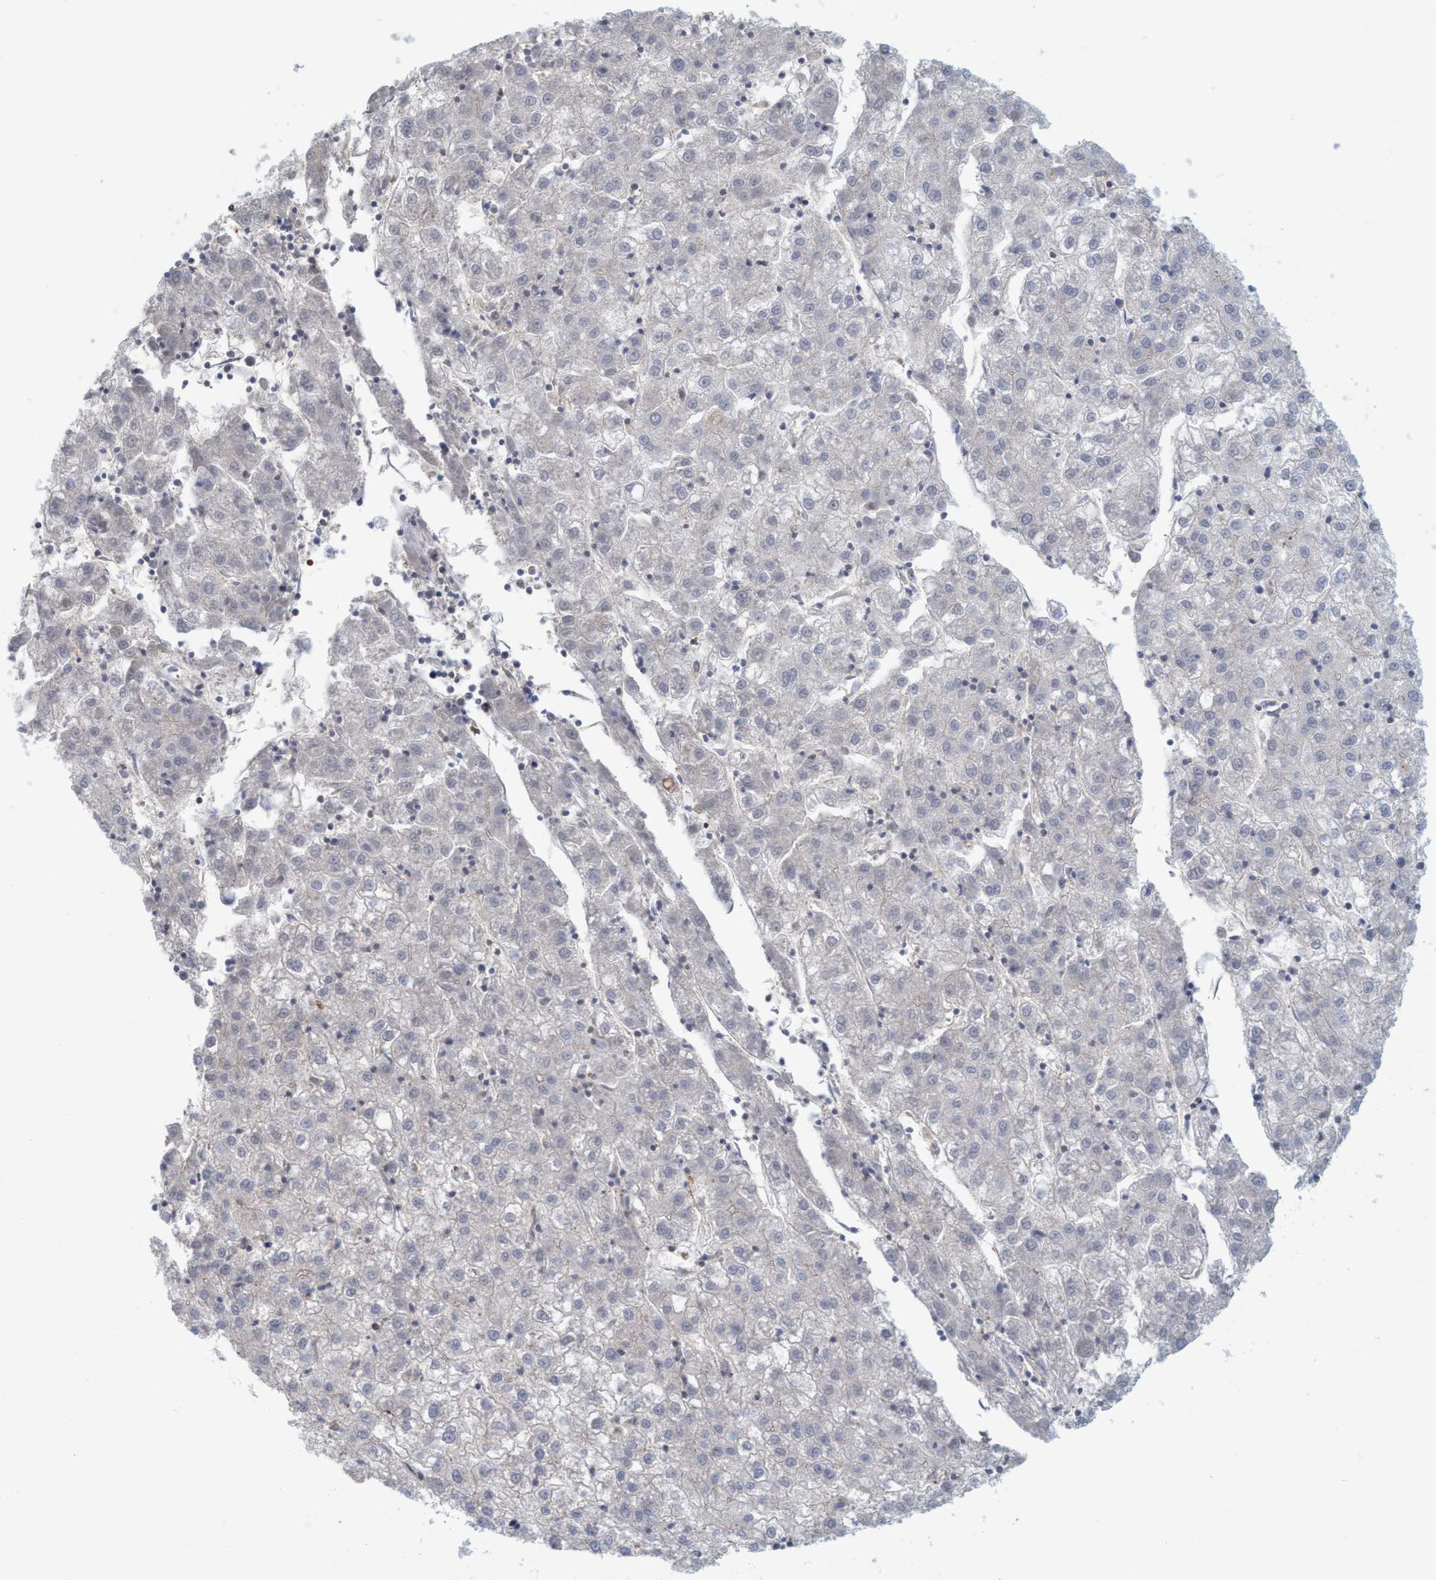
{"staining": {"intensity": "negative", "quantity": "none", "location": "none"}, "tissue": "liver cancer", "cell_type": "Tumor cells", "image_type": "cancer", "snomed": [{"axis": "morphology", "description": "Carcinoma, Hepatocellular, NOS"}, {"axis": "topography", "description": "Liver"}], "caption": "High magnification brightfield microscopy of liver cancer stained with DAB (brown) and counterstained with hematoxylin (blue): tumor cells show no significant expression. (Stains: DAB immunohistochemistry with hematoxylin counter stain, Microscopy: brightfield microscopy at high magnification).", "gene": "SPECC1", "patient": {"sex": "male", "age": 72}}